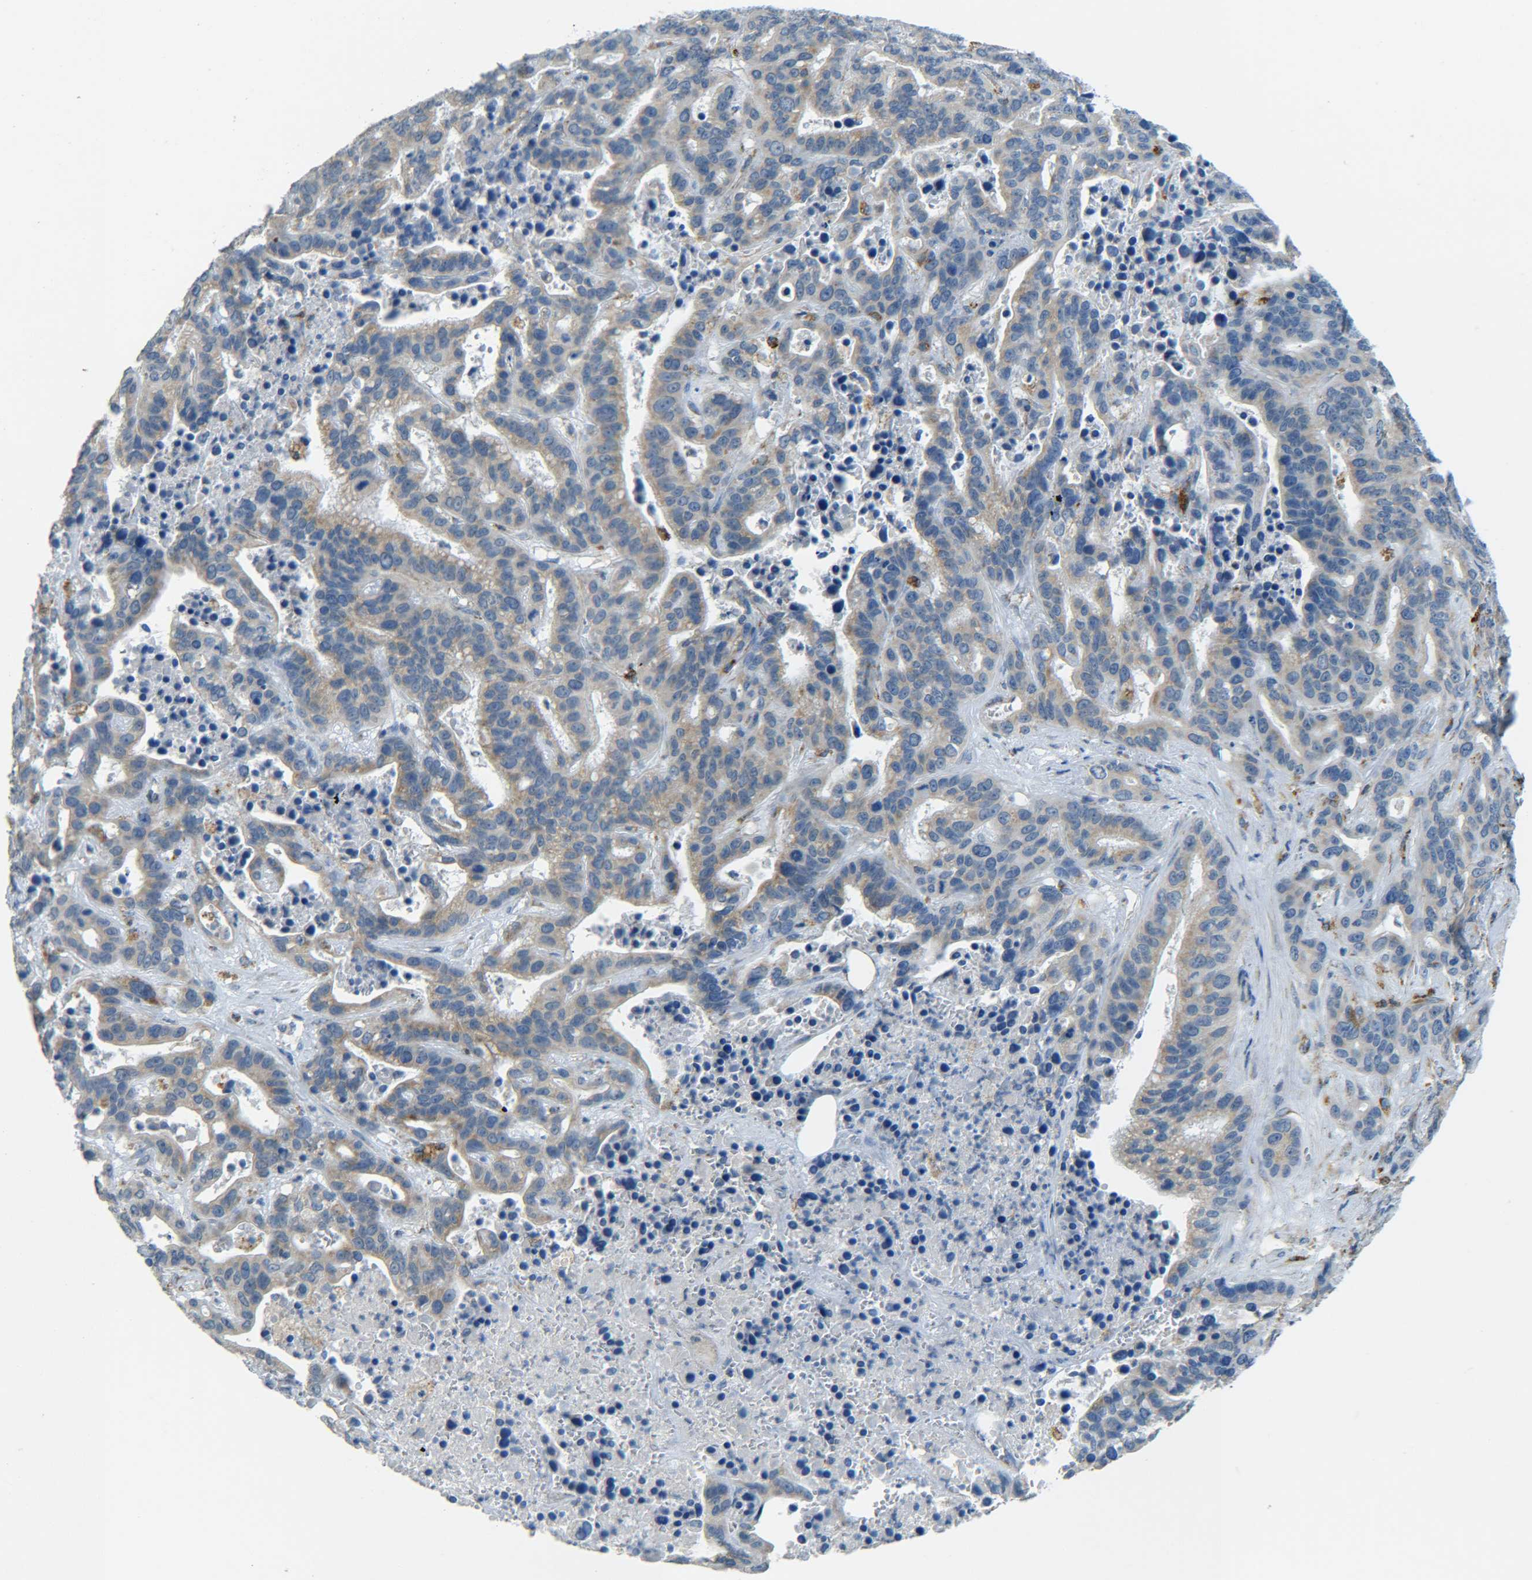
{"staining": {"intensity": "weak", "quantity": ">75%", "location": "cytoplasmic/membranous"}, "tissue": "liver cancer", "cell_type": "Tumor cells", "image_type": "cancer", "snomed": [{"axis": "morphology", "description": "Cholangiocarcinoma"}, {"axis": "topography", "description": "Liver"}], "caption": "Weak cytoplasmic/membranous protein expression is identified in about >75% of tumor cells in cholangiocarcinoma (liver). (DAB (3,3'-diaminobenzidine) IHC with brightfield microscopy, high magnification).", "gene": "CYB5R1", "patient": {"sex": "female", "age": 65}}